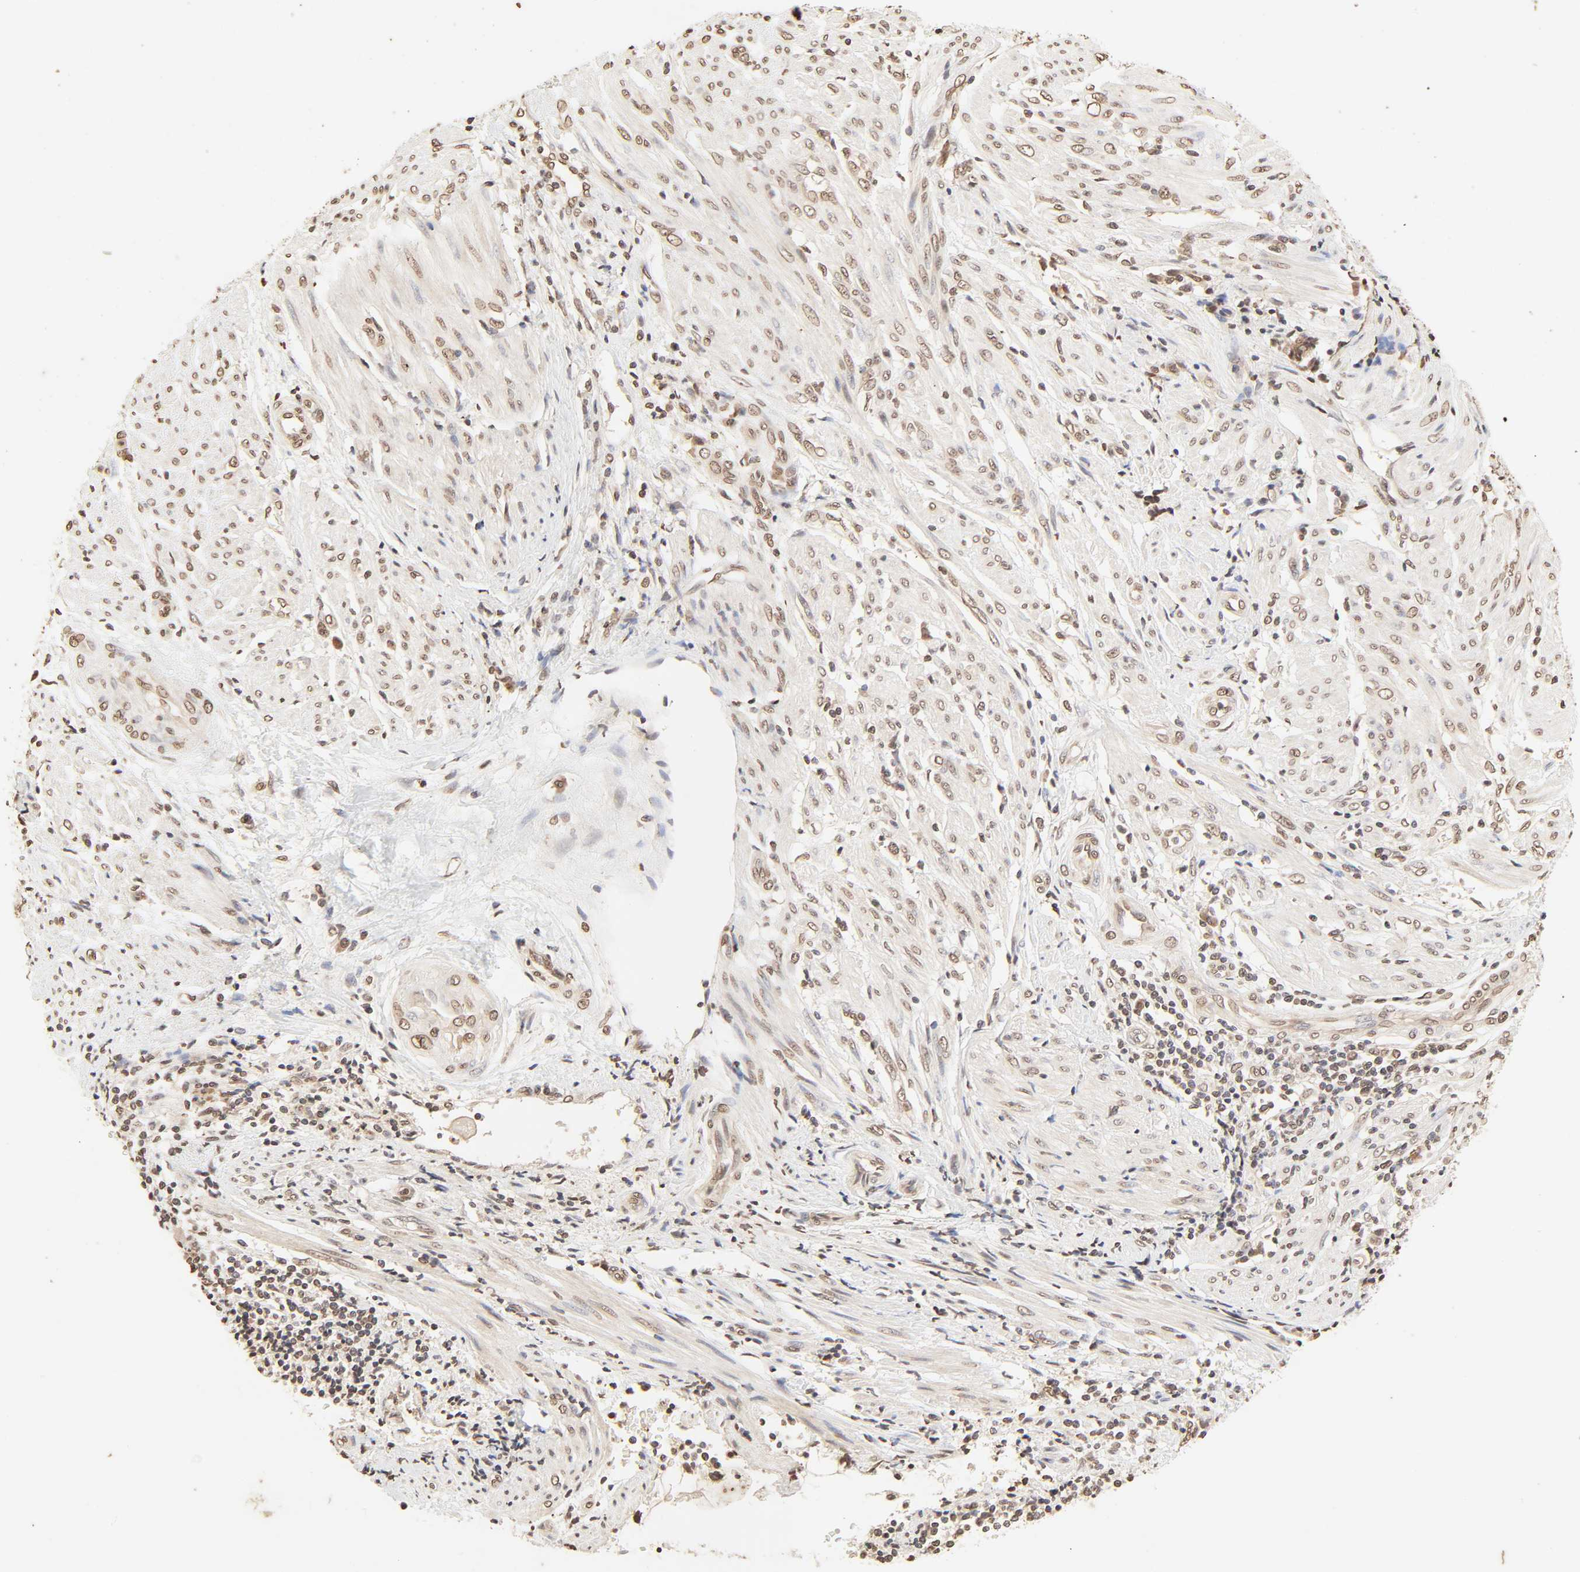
{"staining": {"intensity": "moderate", "quantity": "25%-75%", "location": "nuclear"}, "tissue": "endometrial cancer", "cell_type": "Tumor cells", "image_type": "cancer", "snomed": [{"axis": "morphology", "description": "Adenocarcinoma, NOS"}, {"axis": "topography", "description": "Uterus"}, {"axis": "topography", "description": "Endometrium"}], "caption": "Immunohistochemistry (IHC) of endometrial cancer (adenocarcinoma) exhibits medium levels of moderate nuclear positivity in about 25%-75% of tumor cells.", "gene": "TBL1X", "patient": {"sex": "female", "age": 70}}